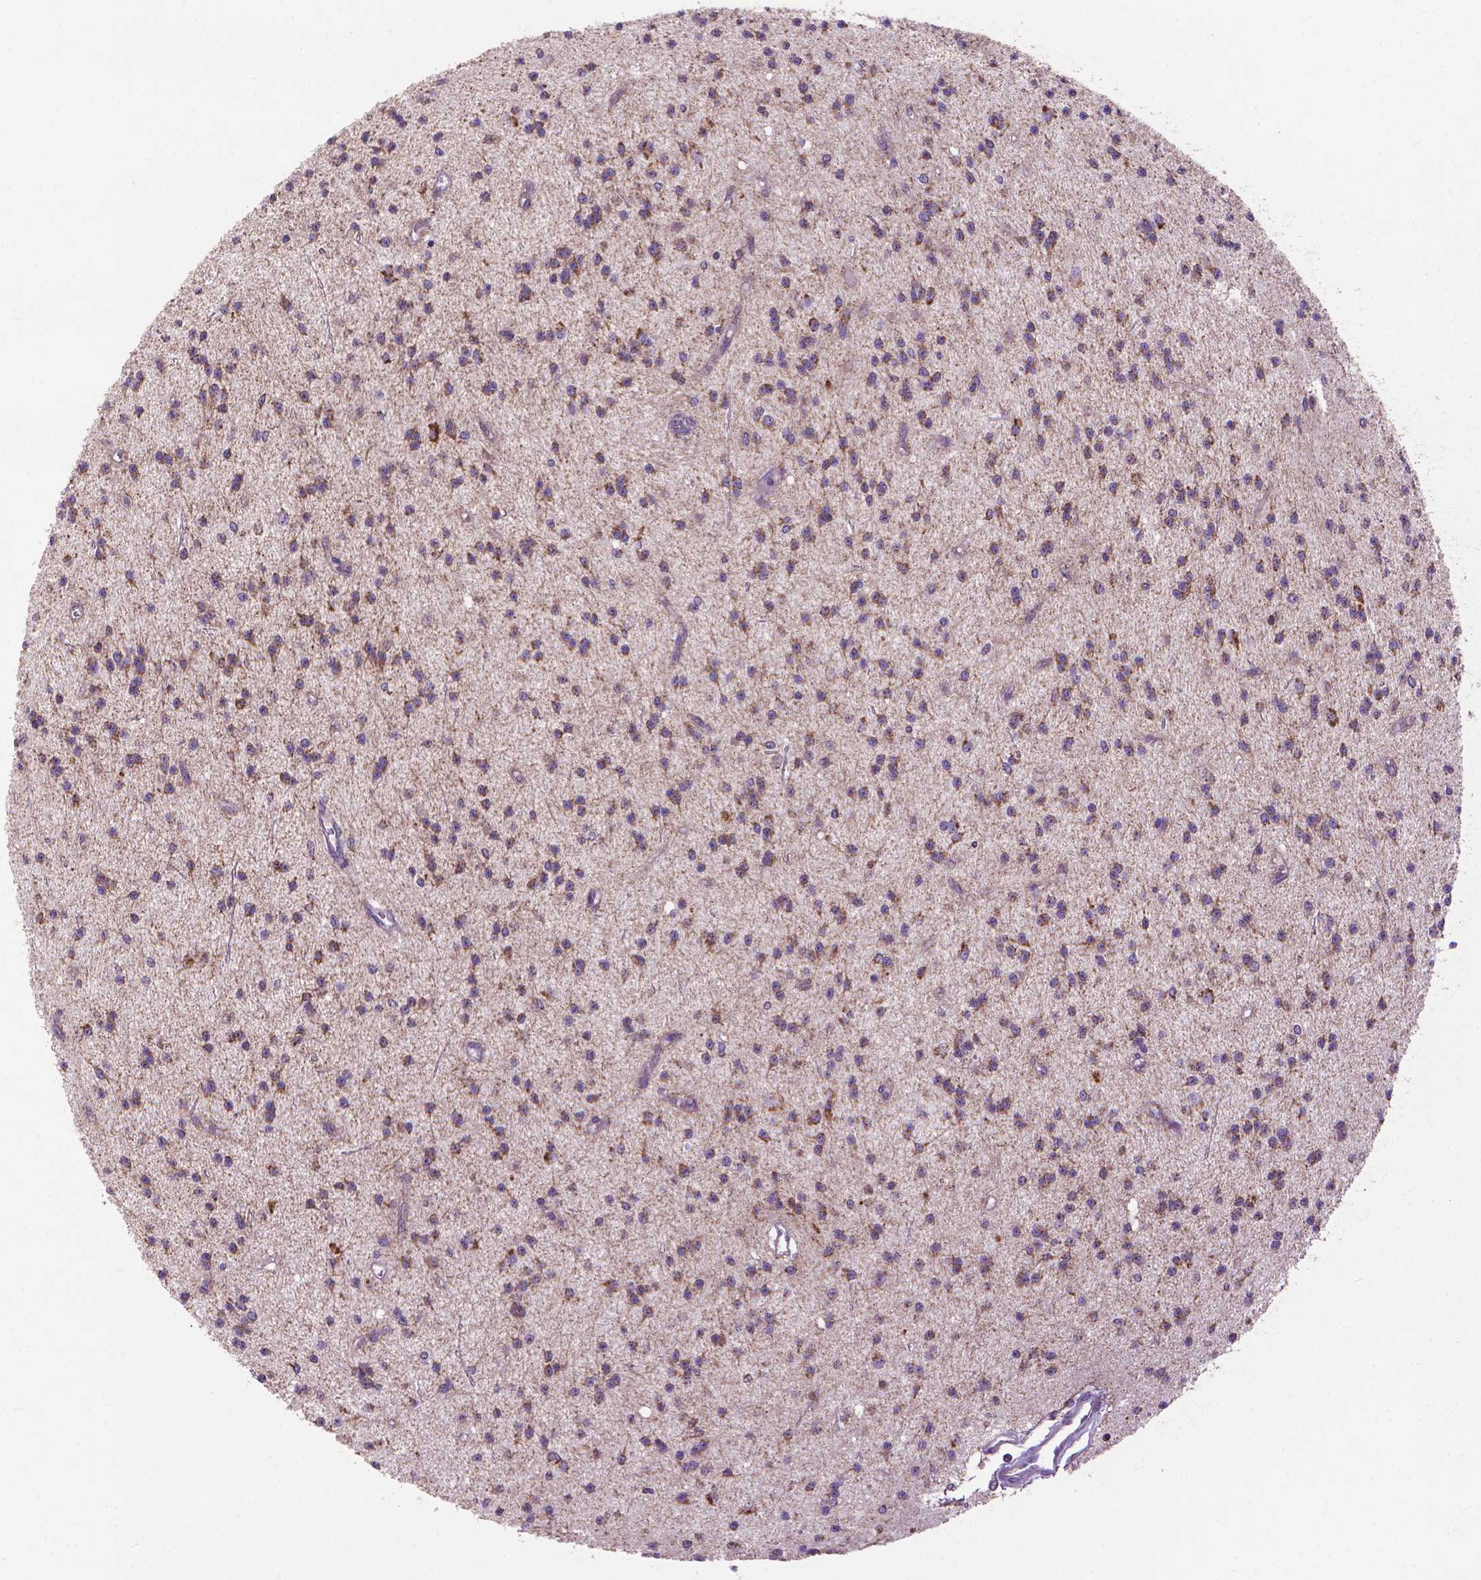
{"staining": {"intensity": "strong", "quantity": "<25%", "location": "cytoplasmic/membranous"}, "tissue": "glioma", "cell_type": "Tumor cells", "image_type": "cancer", "snomed": [{"axis": "morphology", "description": "Glioma, malignant, Low grade"}, {"axis": "topography", "description": "Brain"}], "caption": "The histopathology image shows immunohistochemical staining of malignant glioma (low-grade). There is strong cytoplasmic/membranous positivity is seen in about <25% of tumor cells.", "gene": "VDAC1", "patient": {"sex": "male", "age": 27}}